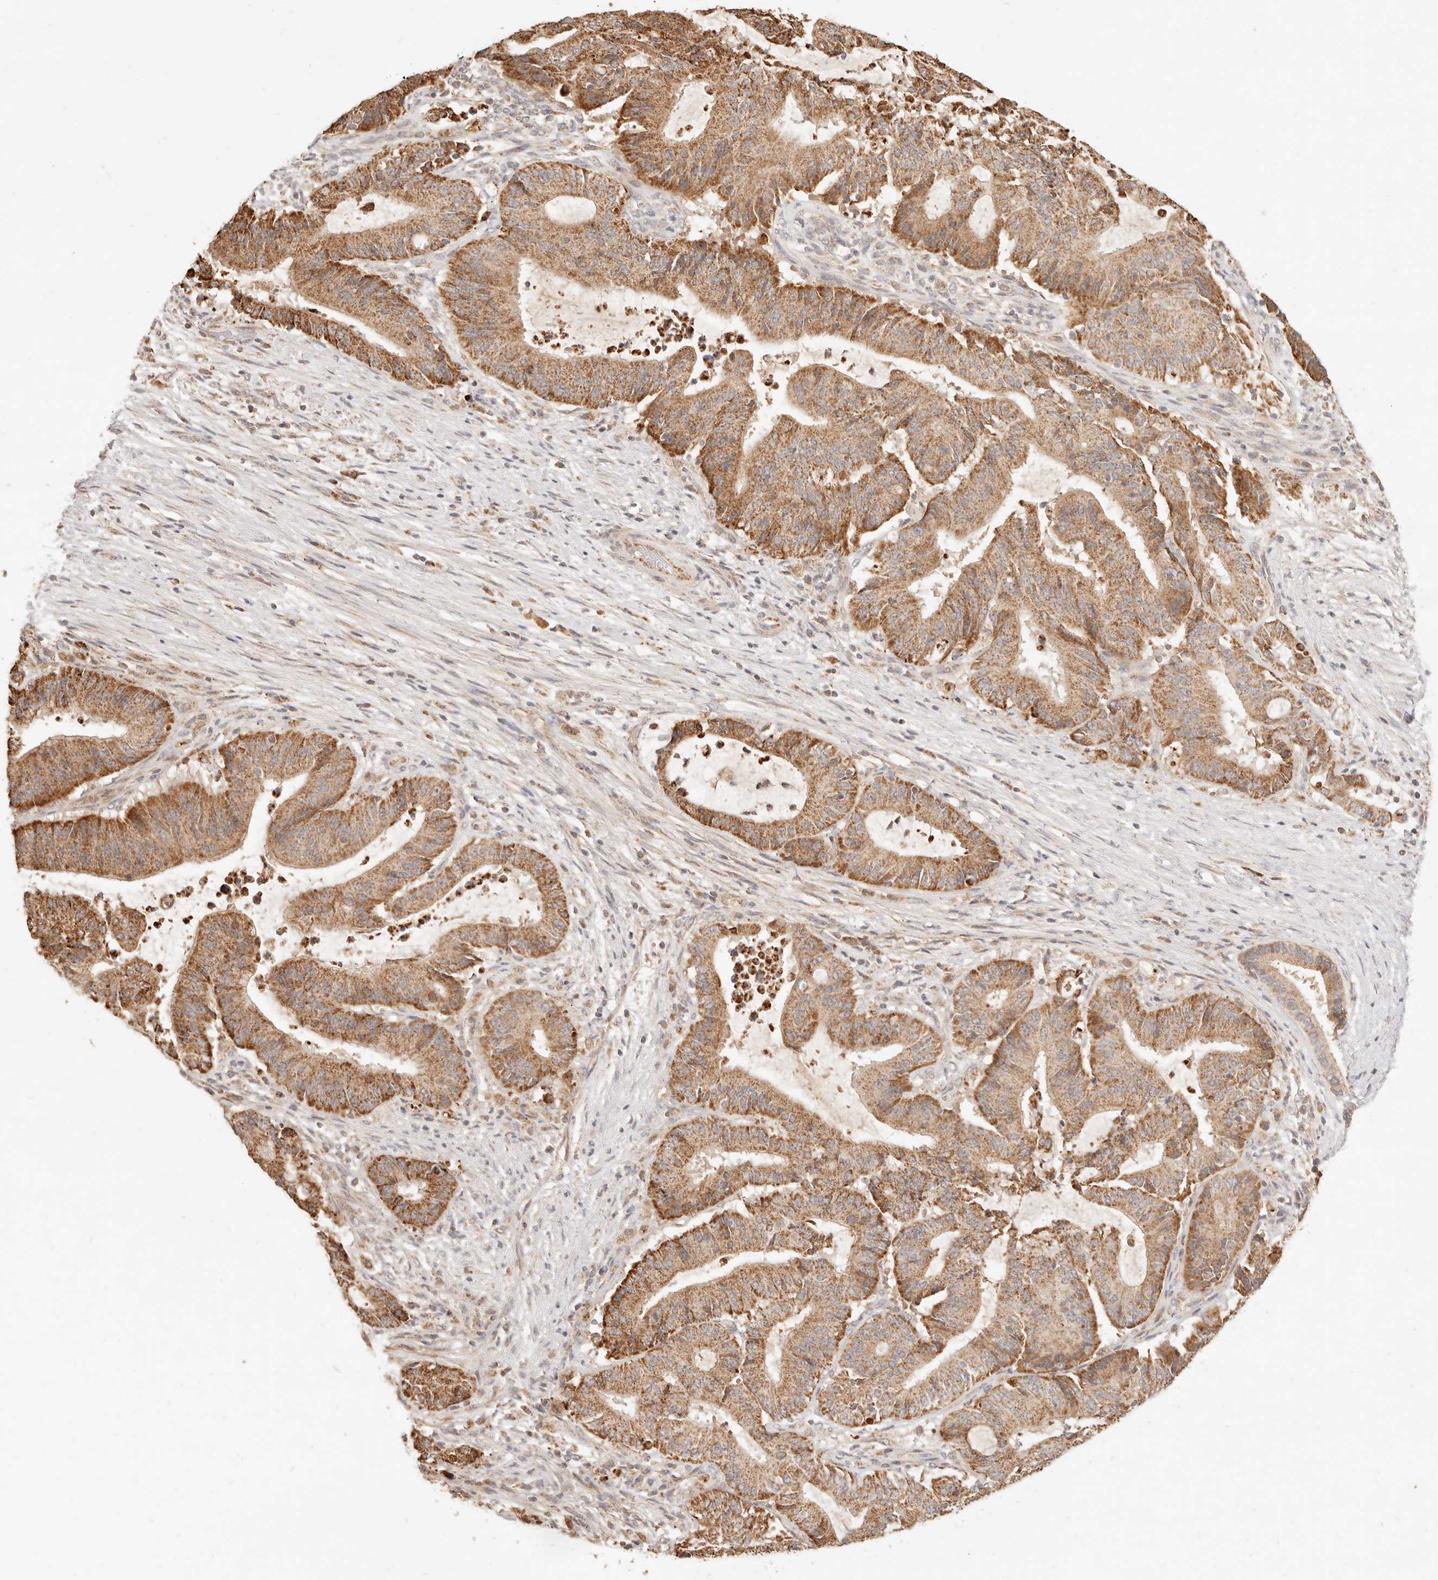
{"staining": {"intensity": "moderate", "quantity": ">75%", "location": "cytoplasmic/membranous"}, "tissue": "liver cancer", "cell_type": "Tumor cells", "image_type": "cancer", "snomed": [{"axis": "morphology", "description": "Normal tissue, NOS"}, {"axis": "morphology", "description": "Cholangiocarcinoma"}, {"axis": "topography", "description": "Liver"}, {"axis": "topography", "description": "Peripheral nerve tissue"}], "caption": "IHC micrograph of neoplastic tissue: liver cholangiocarcinoma stained using immunohistochemistry (IHC) reveals medium levels of moderate protein expression localized specifically in the cytoplasmic/membranous of tumor cells, appearing as a cytoplasmic/membranous brown color.", "gene": "CPLANE2", "patient": {"sex": "female", "age": 73}}